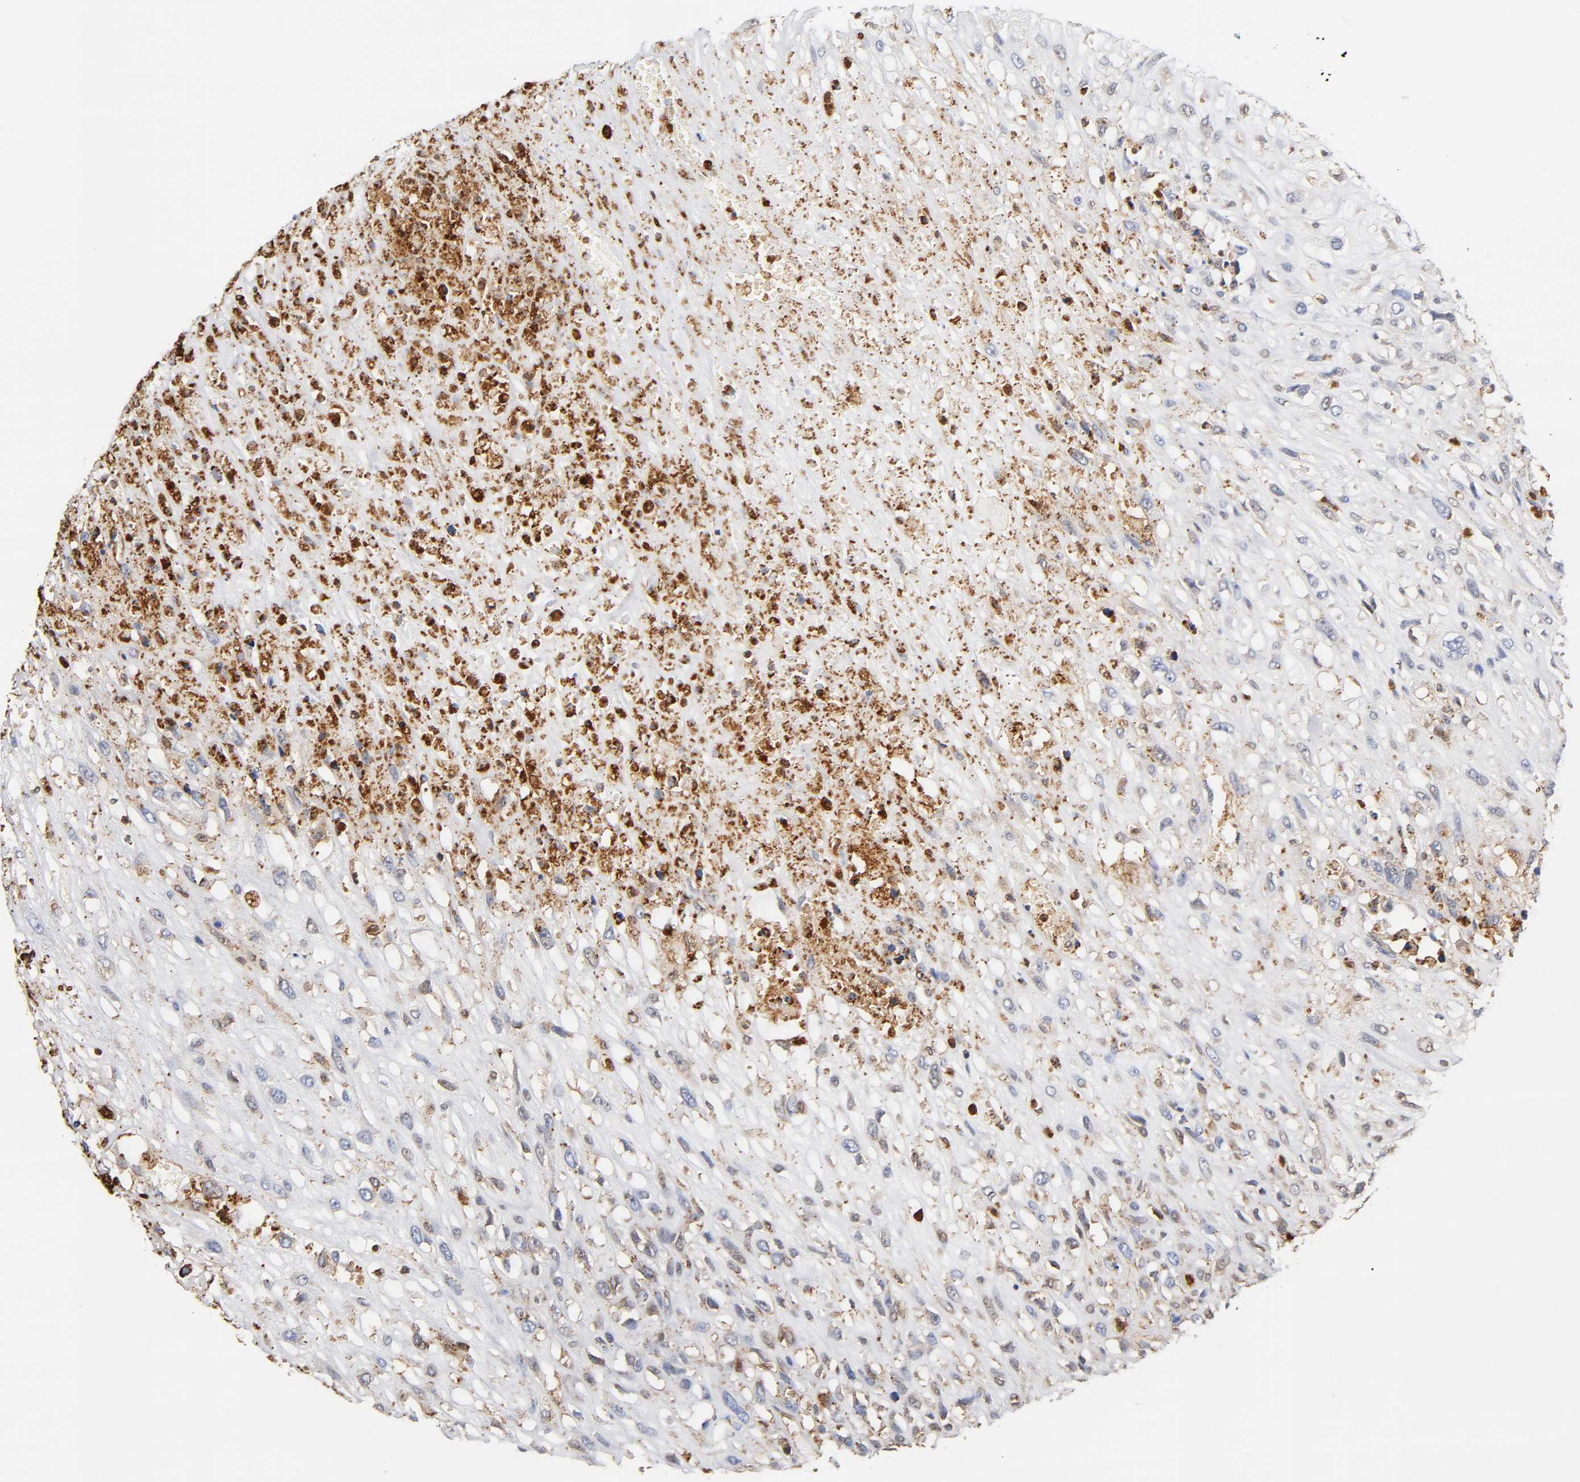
{"staining": {"intensity": "negative", "quantity": "none", "location": "none"}, "tissue": "head and neck cancer", "cell_type": "Tumor cells", "image_type": "cancer", "snomed": [{"axis": "morphology", "description": "Necrosis, NOS"}, {"axis": "morphology", "description": "Neoplasm, malignant, NOS"}, {"axis": "topography", "description": "Salivary gland"}, {"axis": "topography", "description": "Head-Neck"}], "caption": "Image shows no protein expression in tumor cells of head and neck cancer tissue.", "gene": "ANXA11", "patient": {"sex": "male", "age": 43}}